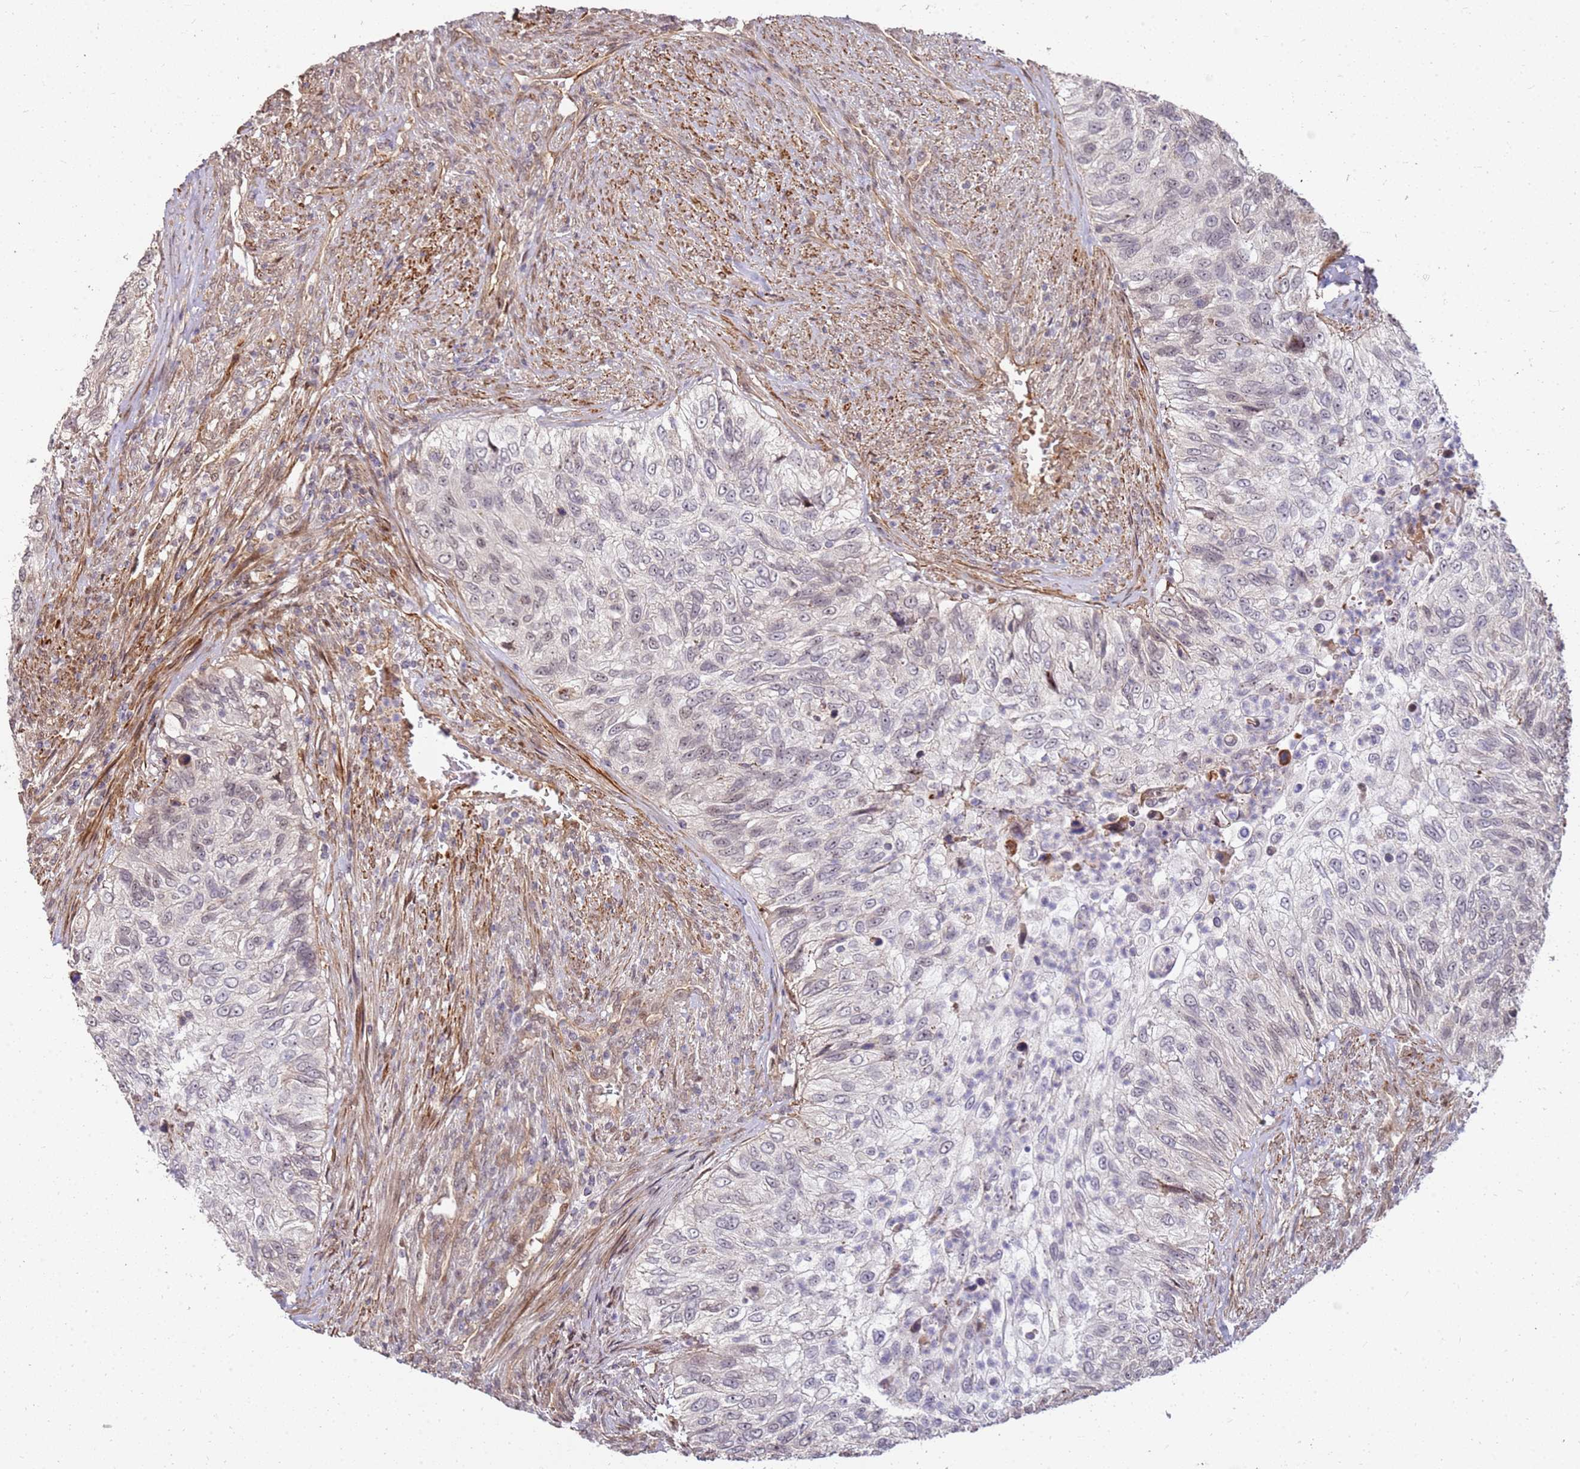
{"staining": {"intensity": "negative", "quantity": "none", "location": "none"}, "tissue": "urothelial cancer", "cell_type": "Tumor cells", "image_type": "cancer", "snomed": [{"axis": "morphology", "description": "Urothelial carcinoma, High grade"}, {"axis": "topography", "description": "Urinary bladder"}], "caption": "Immunohistochemical staining of human urothelial carcinoma (high-grade) demonstrates no significant positivity in tumor cells. The staining is performed using DAB brown chromogen with nuclei counter-stained in using hematoxylin.", "gene": "ST18", "patient": {"sex": "female", "age": 60}}